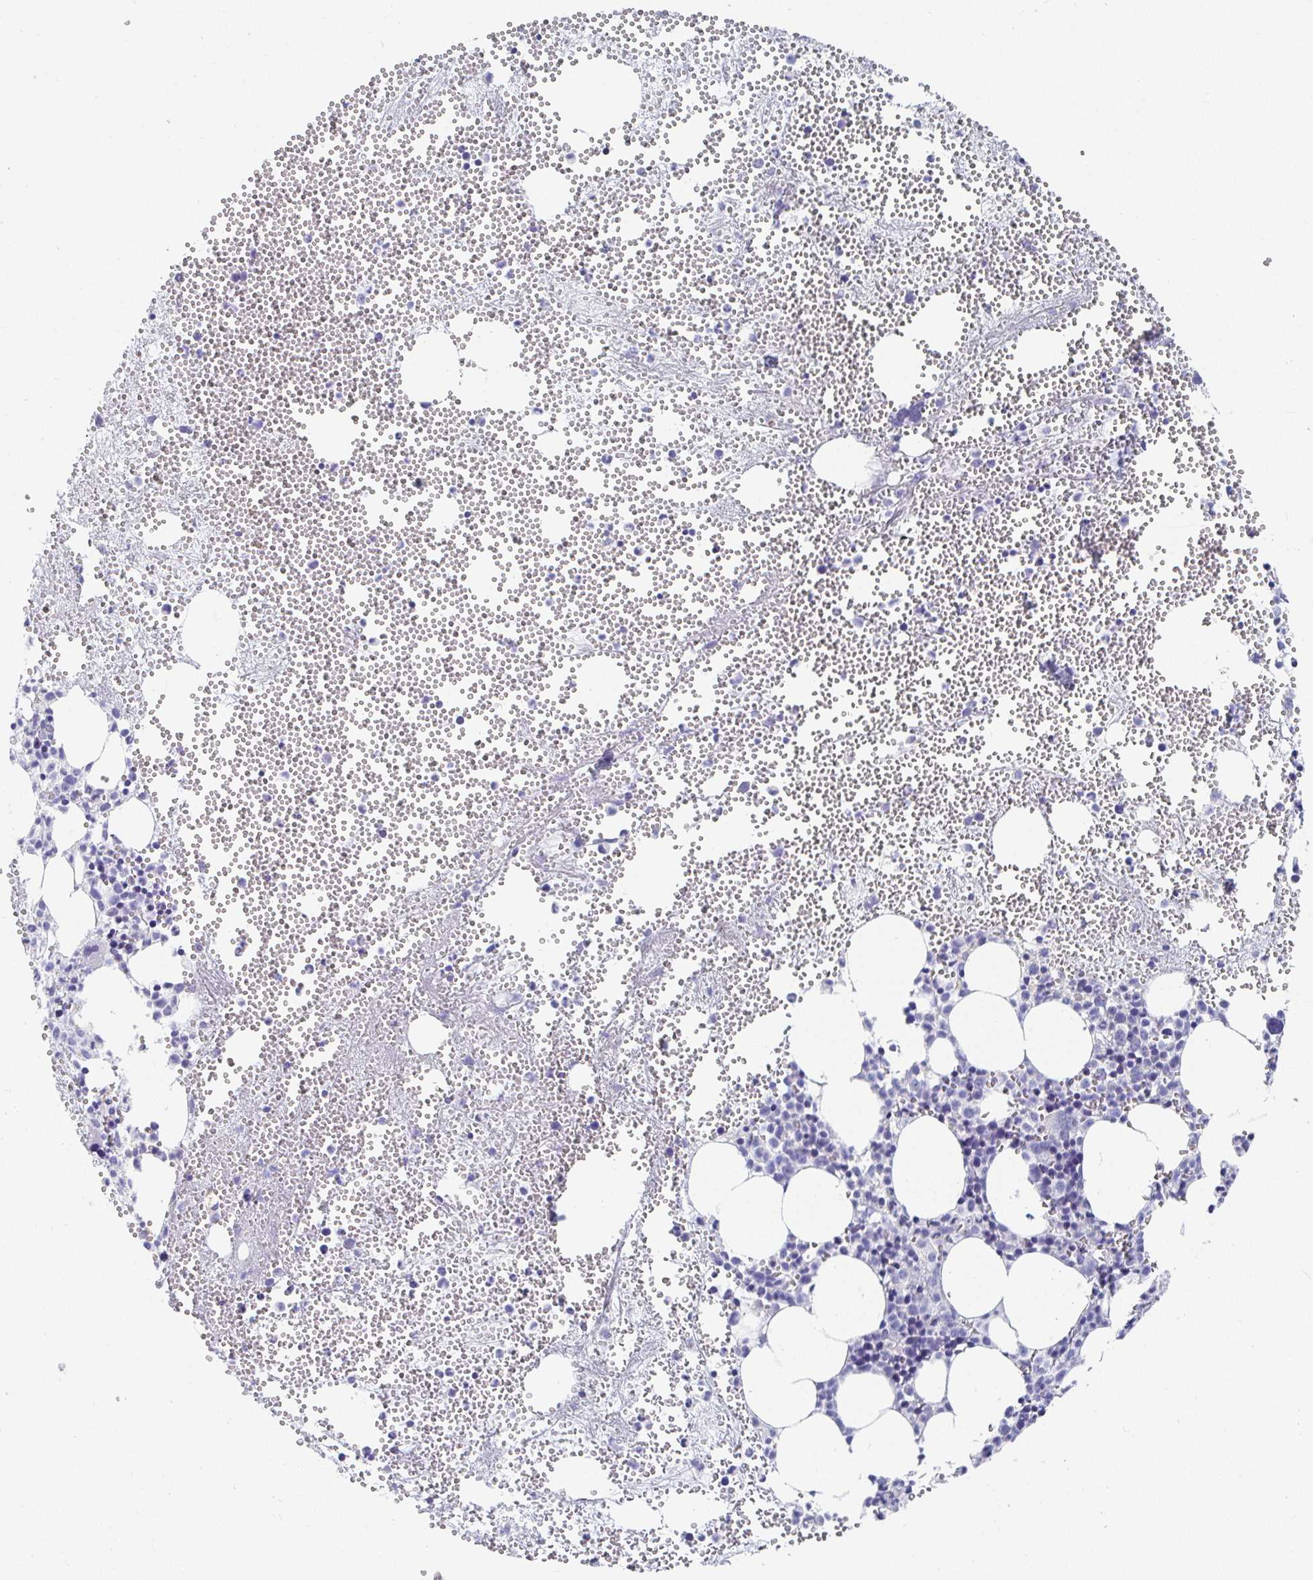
{"staining": {"intensity": "negative", "quantity": "none", "location": "none"}, "tissue": "bone marrow", "cell_type": "Hematopoietic cells", "image_type": "normal", "snomed": [{"axis": "morphology", "description": "Normal tissue, NOS"}, {"axis": "topography", "description": "Bone marrow"}], "caption": "An image of bone marrow stained for a protein demonstrates no brown staining in hematopoietic cells.", "gene": "TAS2R39", "patient": {"sex": "female", "age": 57}}